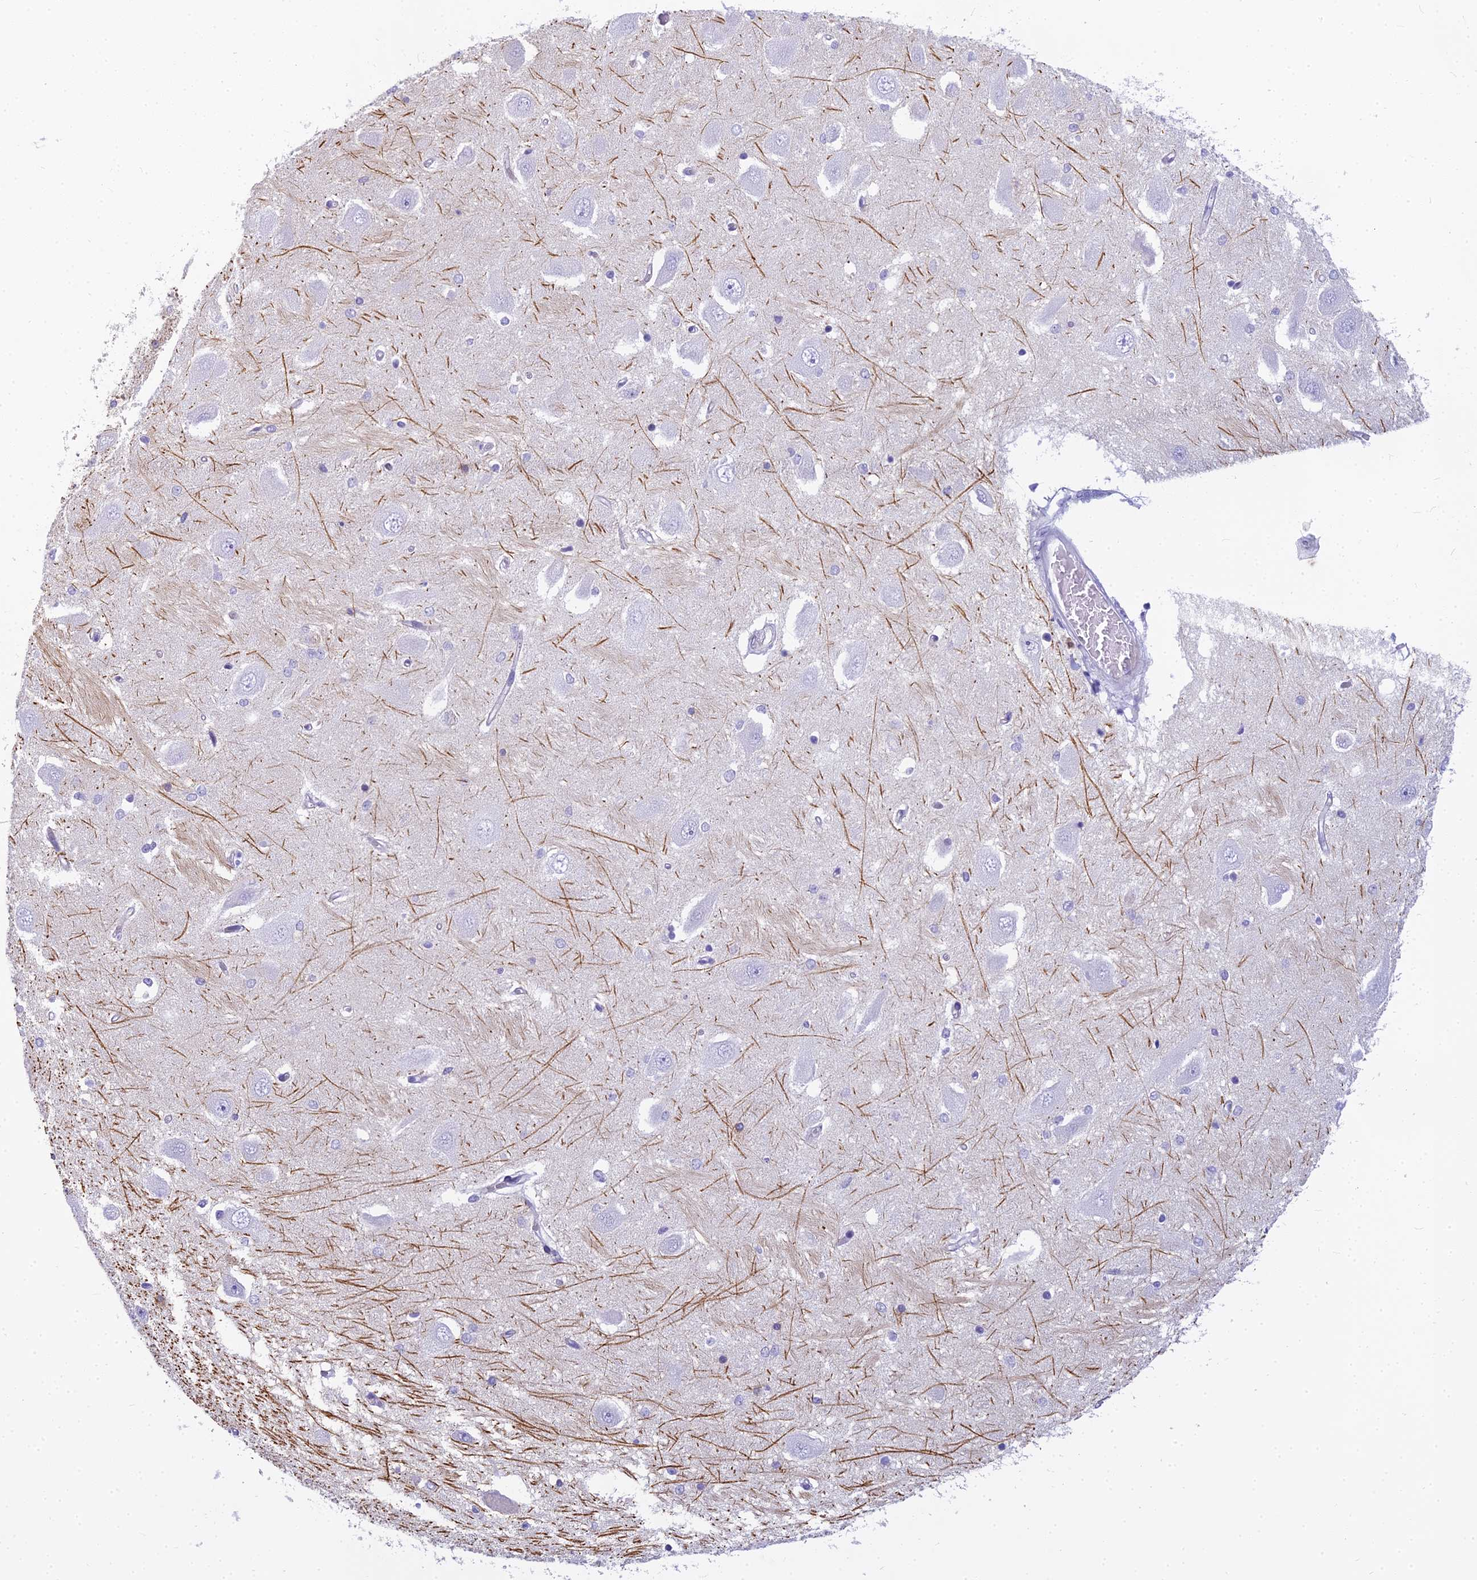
{"staining": {"intensity": "negative", "quantity": "none", "location": "none"}, "tissue": "hippocampus", "cell_type": "Glial cells", "image_type": "normal", "snomed": [{"axis": "morphology", "description": "Normal tissue, NOS"}, {"axis": "topography", "description": "Hippocampus"}], "caption": "Immunohistochemical staining of unremarkable hippocampus reveals no significant staining in glial cells. (Brightfield microscopy of DAB IHC at high magnification).", "gene": "ENSG00000265118", "patient": {"sex": "male", "age": 45}}